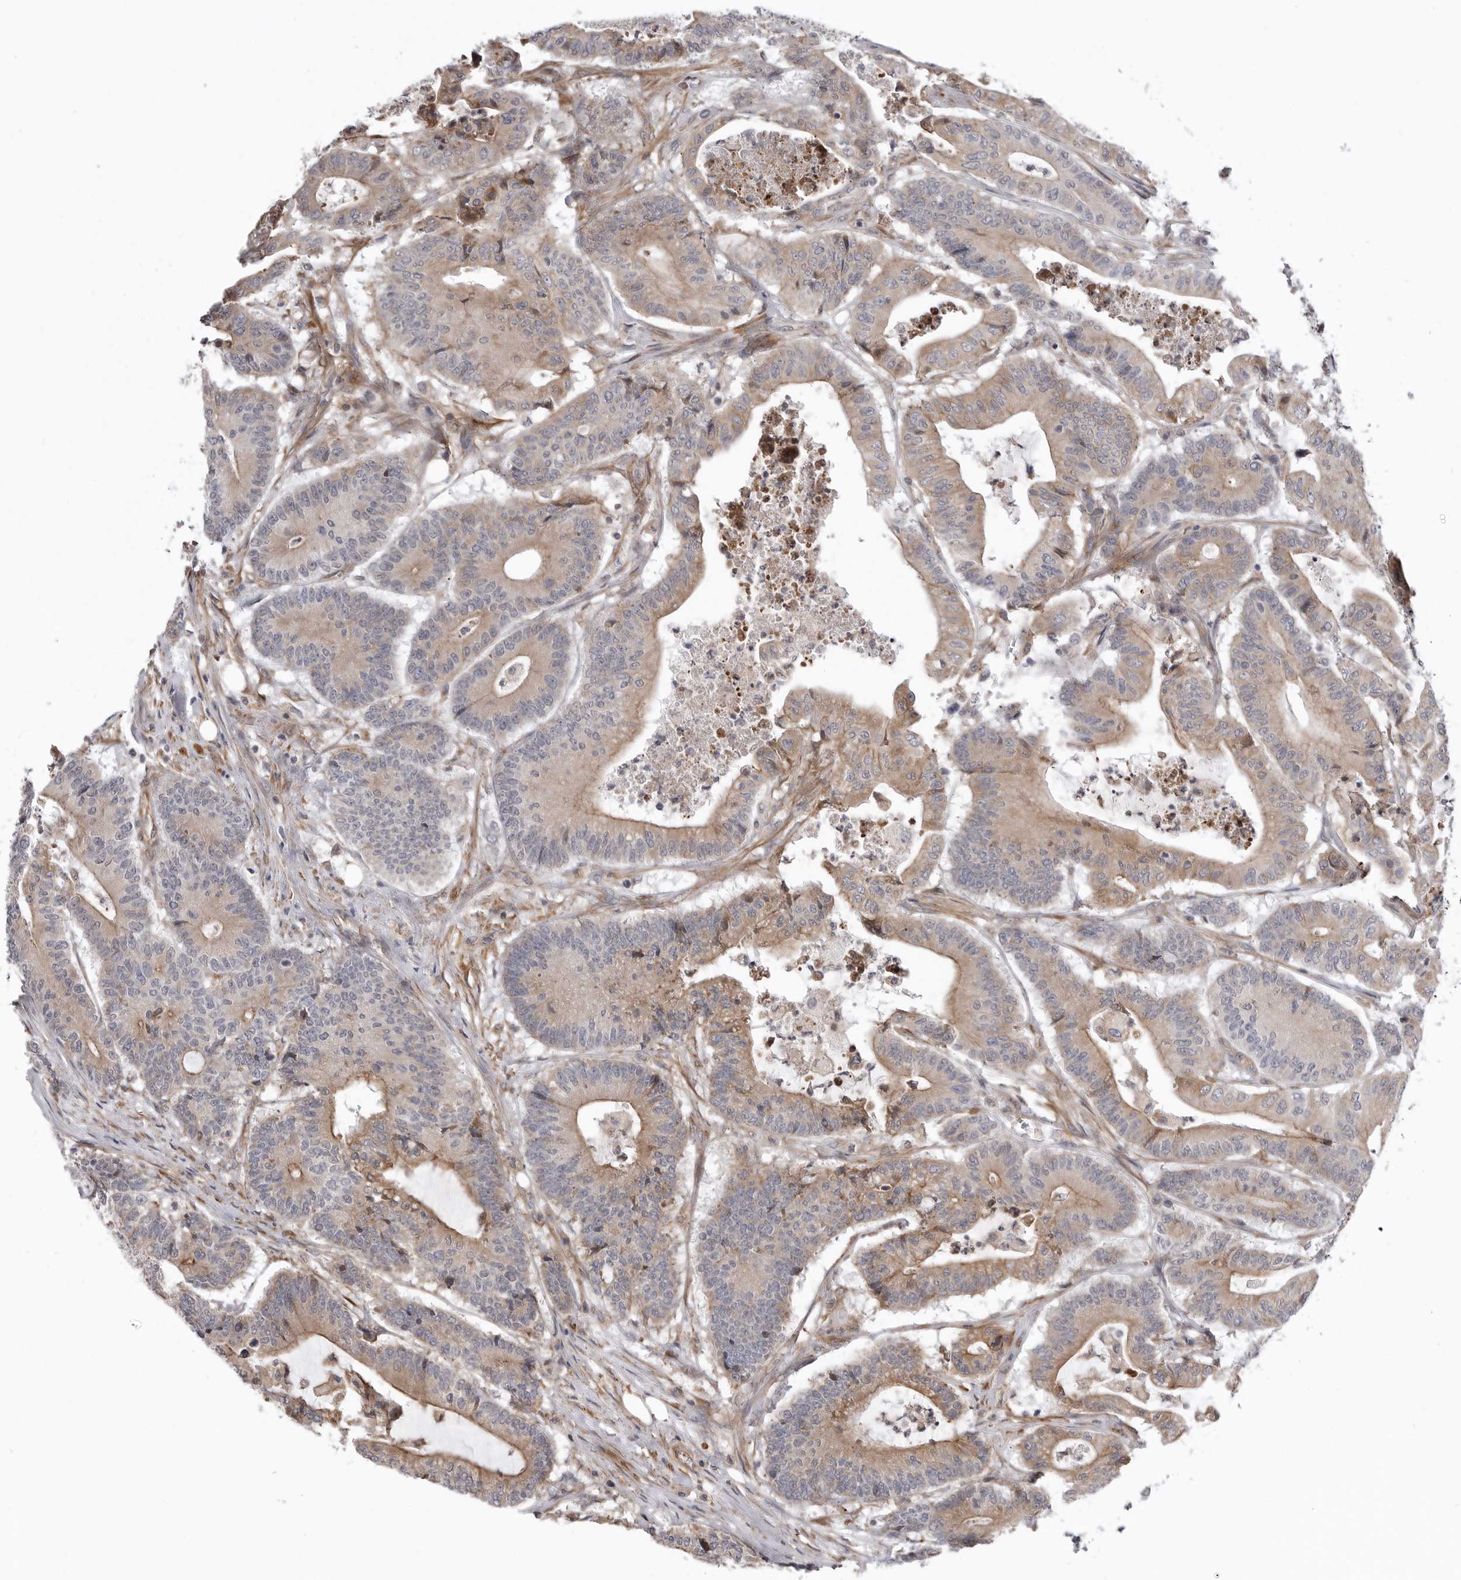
{"staining": {"intensity": "moderate", "quantity": ">75%", "location": "cytoplasmic/membranous"}, "tissue": "colorectal cancer", "cell_type": "Tumor cells", "image_type": "cancer", "snomed": [{"axis": "morphology", "description": "Adenocarcinoma, NOS"}, {"axis": "topography", "description": "Colon"}], "caption": "The micrograph shows immunohistochemical staining of colorectal cancer (adenocarcinoma). There is moderate cytoplasmic/membranous positivity is appreciated in about >75% of tumor cells.", "gene": "SCP2", "patient": {"sex": "female", "age": 84}}